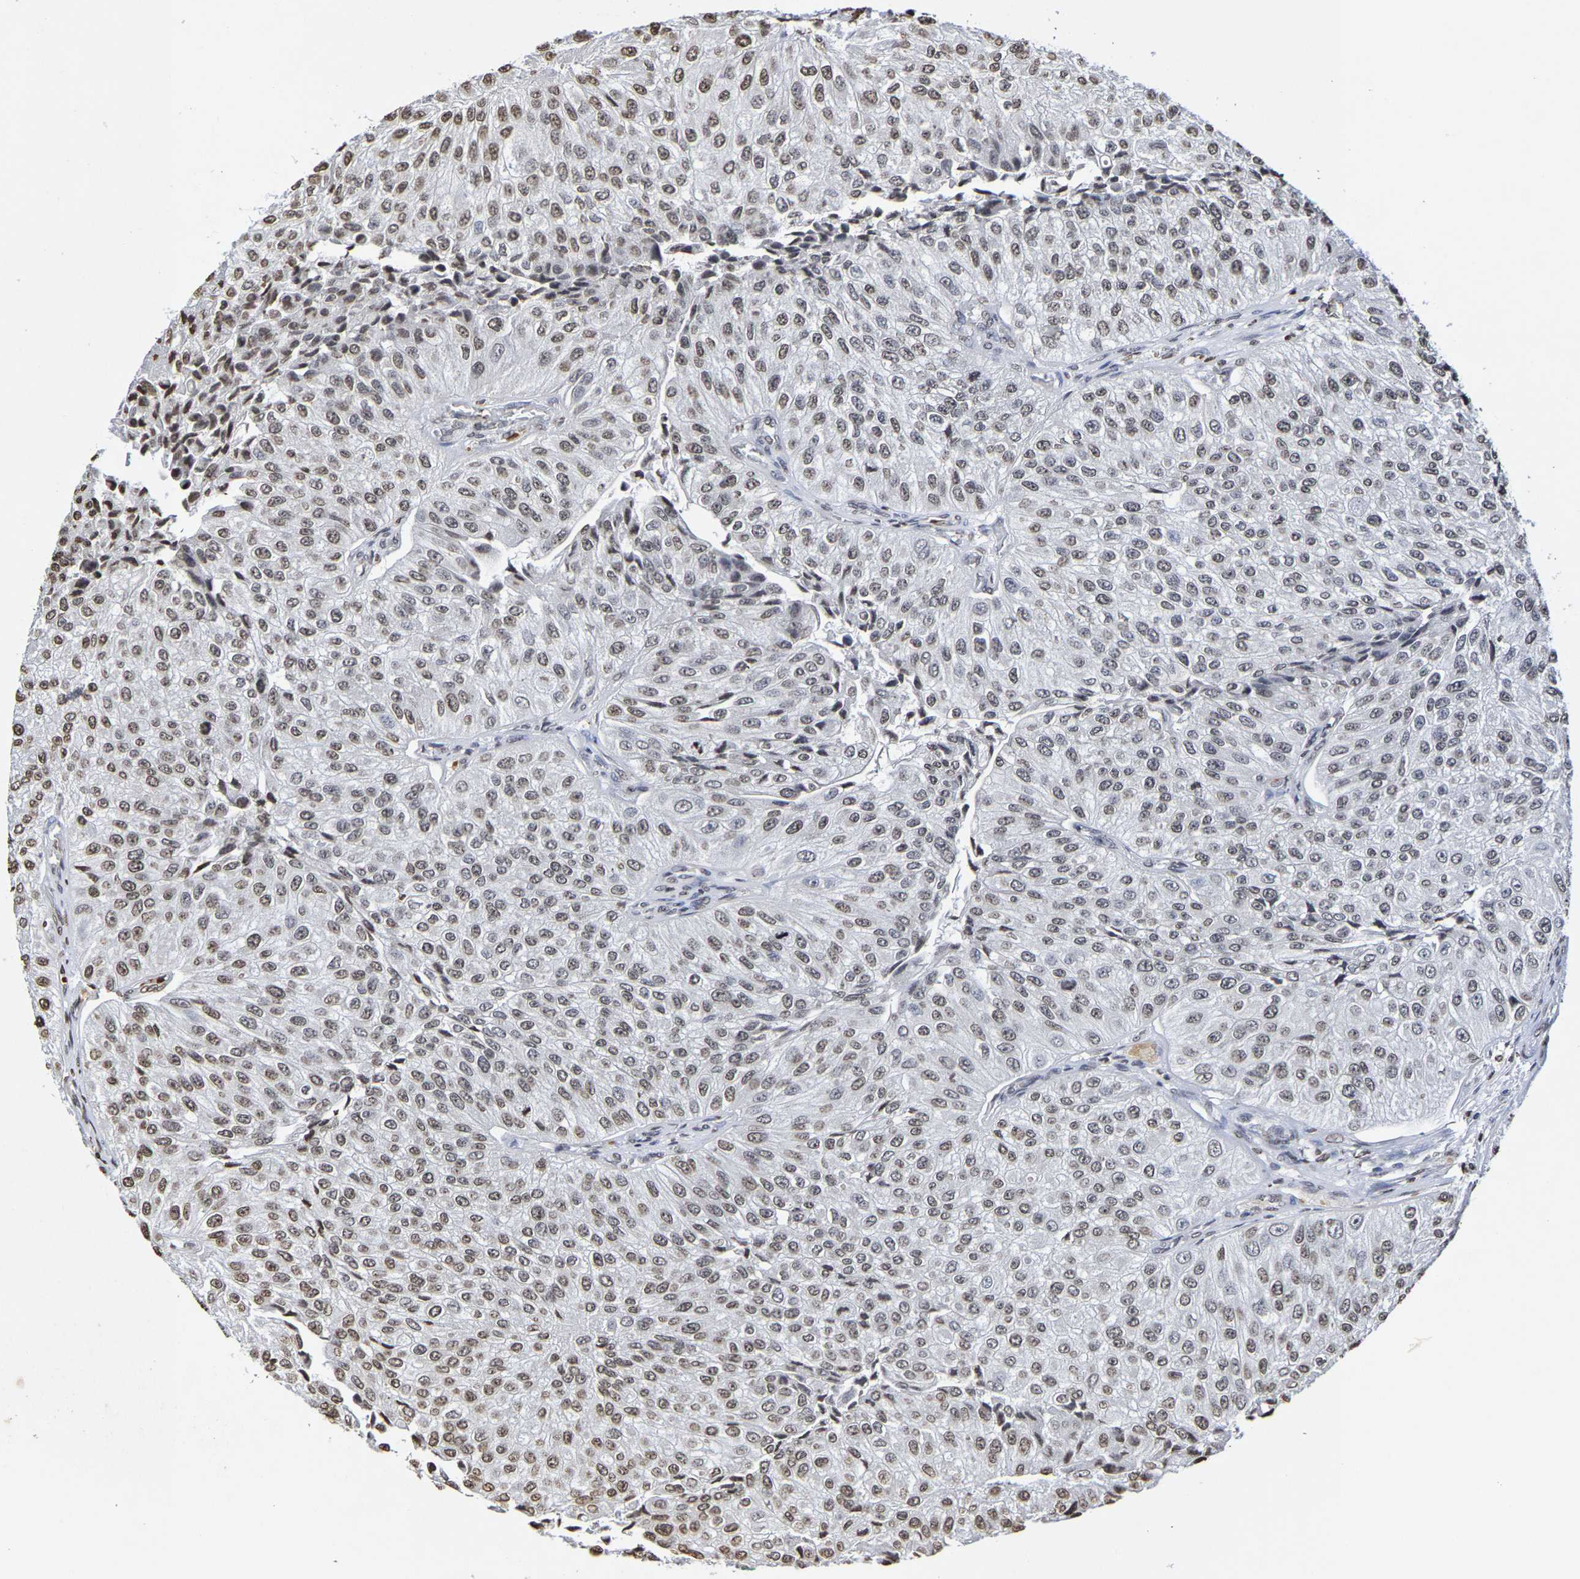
{"staining": {"intensity": "weak", "quantity": ">75%", "location": "nuclear"}, "tissue": "urothelial cancer", "cell_type": "Tumor cells", "image_type": "cancer", "snomed": [{"axis": "morphology", "description": "Urothelial carcinoma, High grade"}, {"axis": "topography", "description": "Kidney"}, {"axis": "topography", "description": "Urinary bladder"}], "caption": "Immunohistochemical staining of human urothelial carcinoma (high-grade) displays weak nuclear protein positivity in about >75% of tumor cells. (IHC, brightfield microscopy, high magnification).", "gene": "ATF4", "patient": {"sex": "male", "age": 77}}